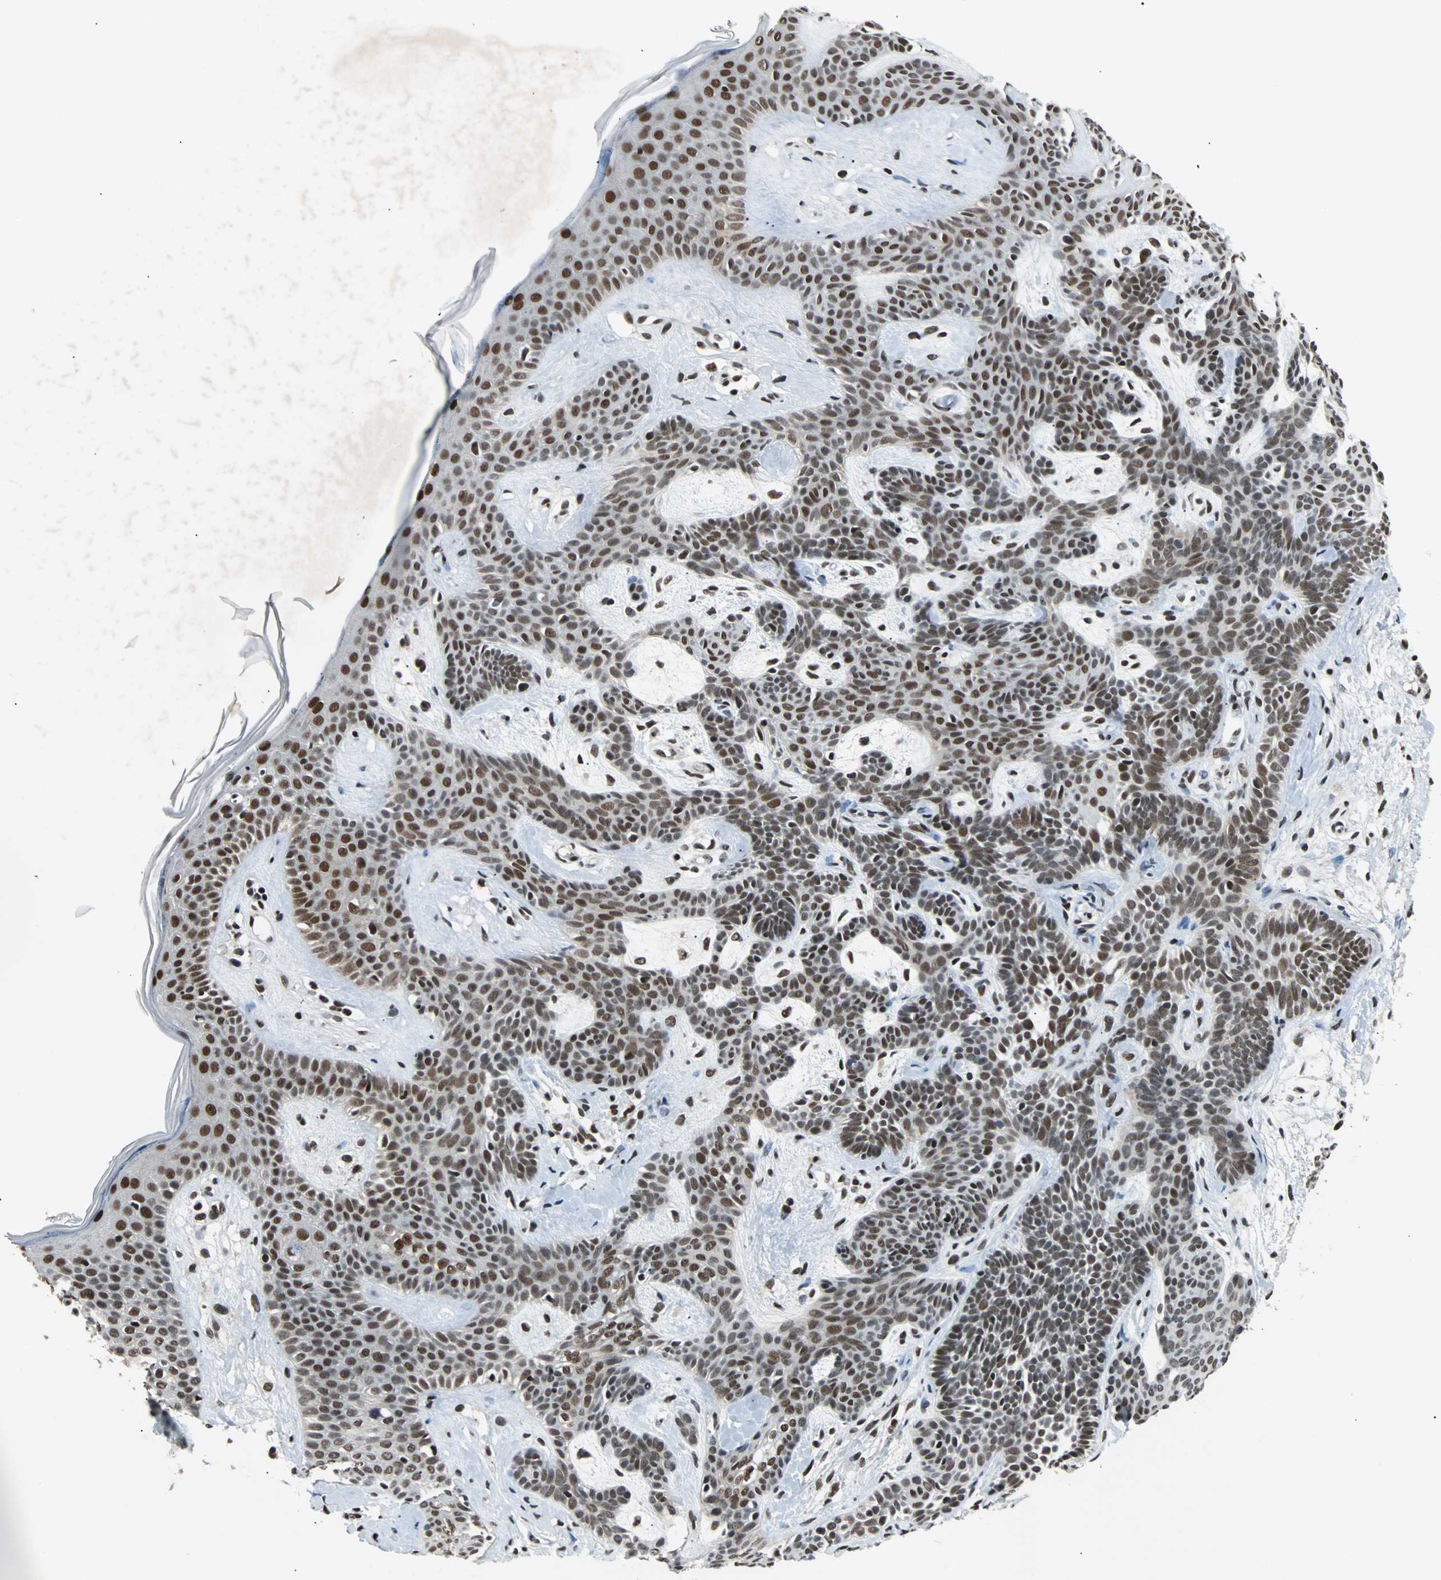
{"staining": {"intensity": "strong", "quantity": ">75%", "location": "nuclear"}, "tissue": "skin cancer", "cell_type": "Tumor cells", "image_type": "cancer", "snomed": [{"axis": "morphology", "description": "Developmental malformation"}, {"axis": "morphology", "description": "Basal cell carcinoma"}, {"axis": "topography", "description": "Skin"}], "caption": "Protein staining of skin basal cell carcinoma tissue exhibits strong nuclear expression in about >75% of tumor cells.", "gene": "GATAD2A", "patient": {"sex": "female", "age": 62}}